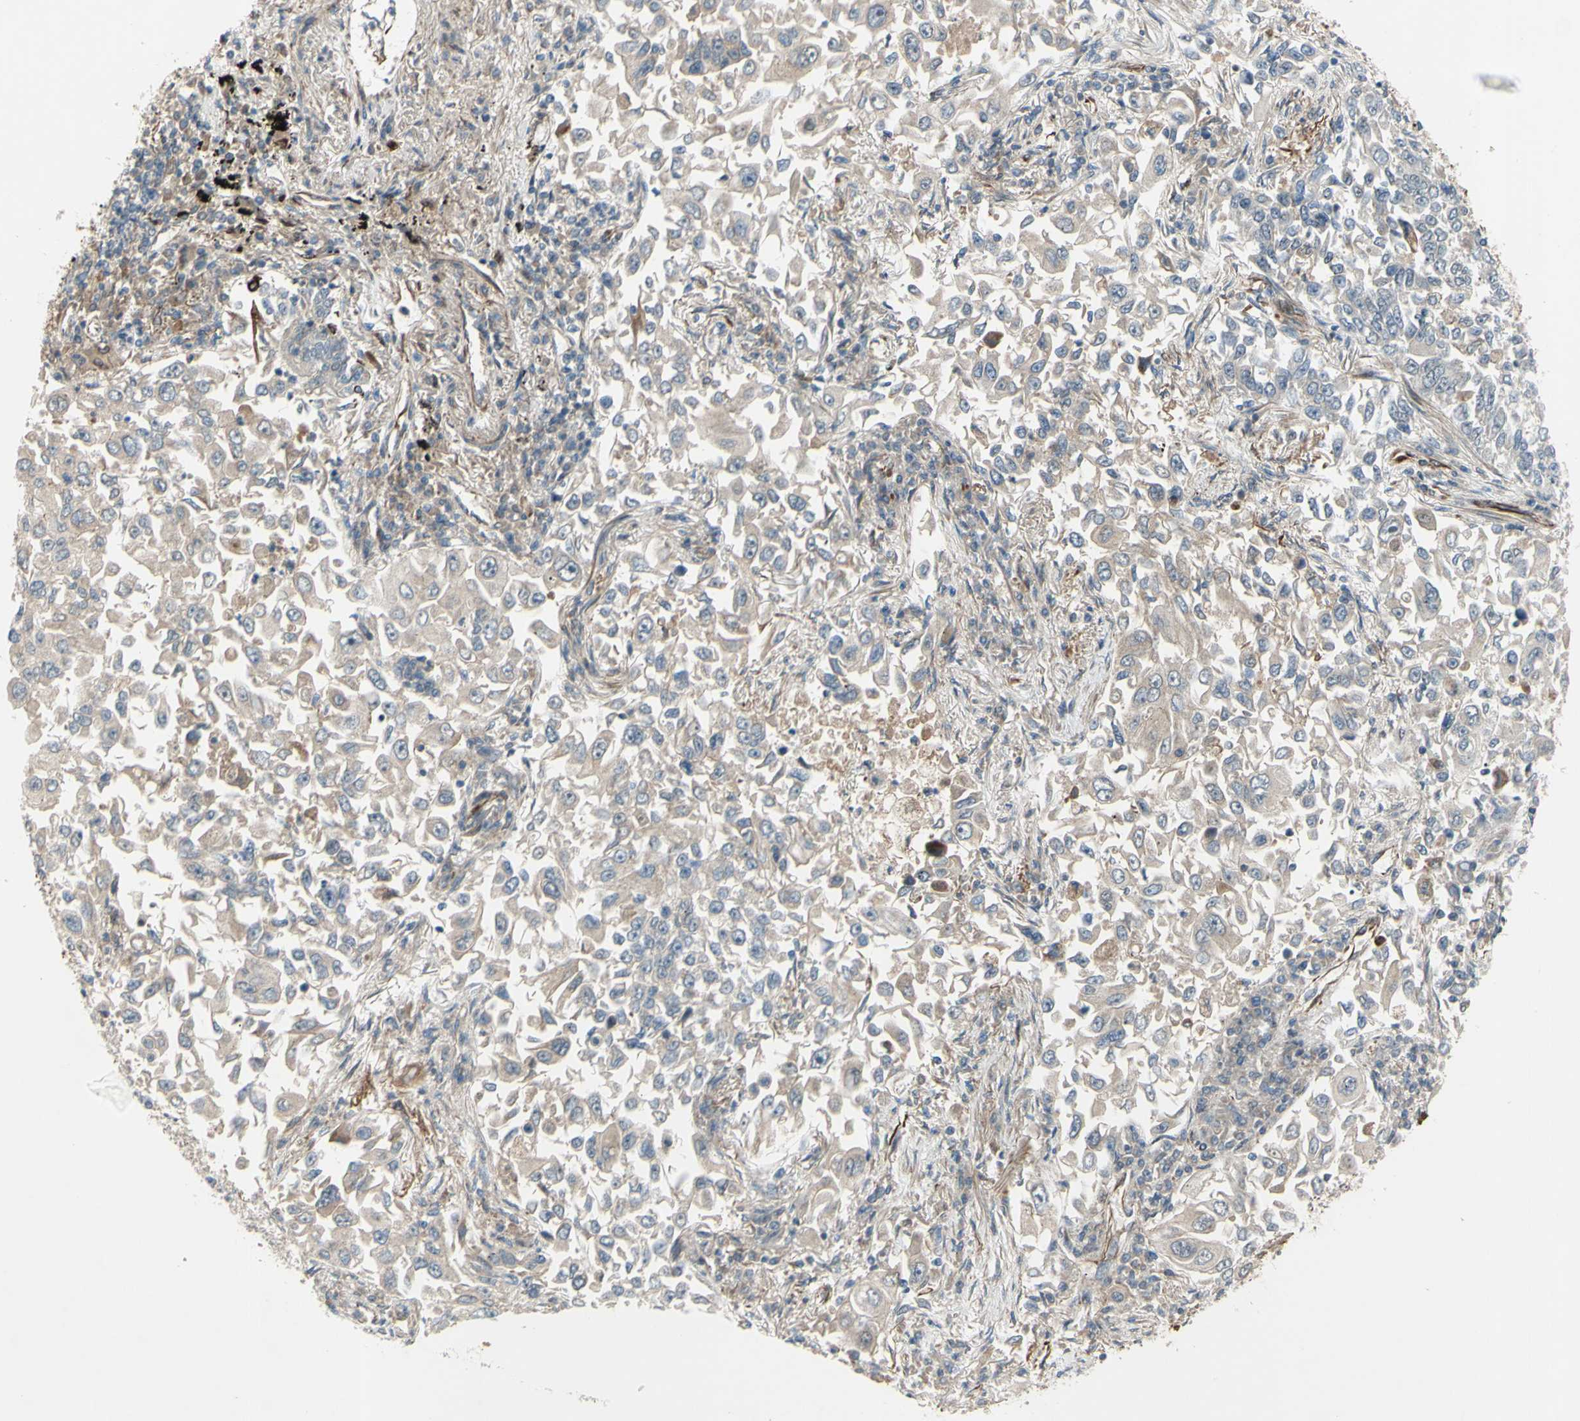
{"staining": {"intensity": "negative", "quantity": "none", "location": "none"}, "tissue": "lung cancer", "cell_type": "Tumor cells", "image_type": "cancer", "snomed": [{"axis": "morphology", "description": "Adenocarcinoma, NOS"}, {"axis": "topography", "description": "Lung"}], "caption": "This is a photomicrograph of IHC staining of lung cancer (adenocarcinoma), which shows no expression in tumor cells.", "gene": "FGFR2", "patient": {"sex": "male", "age": 84}}